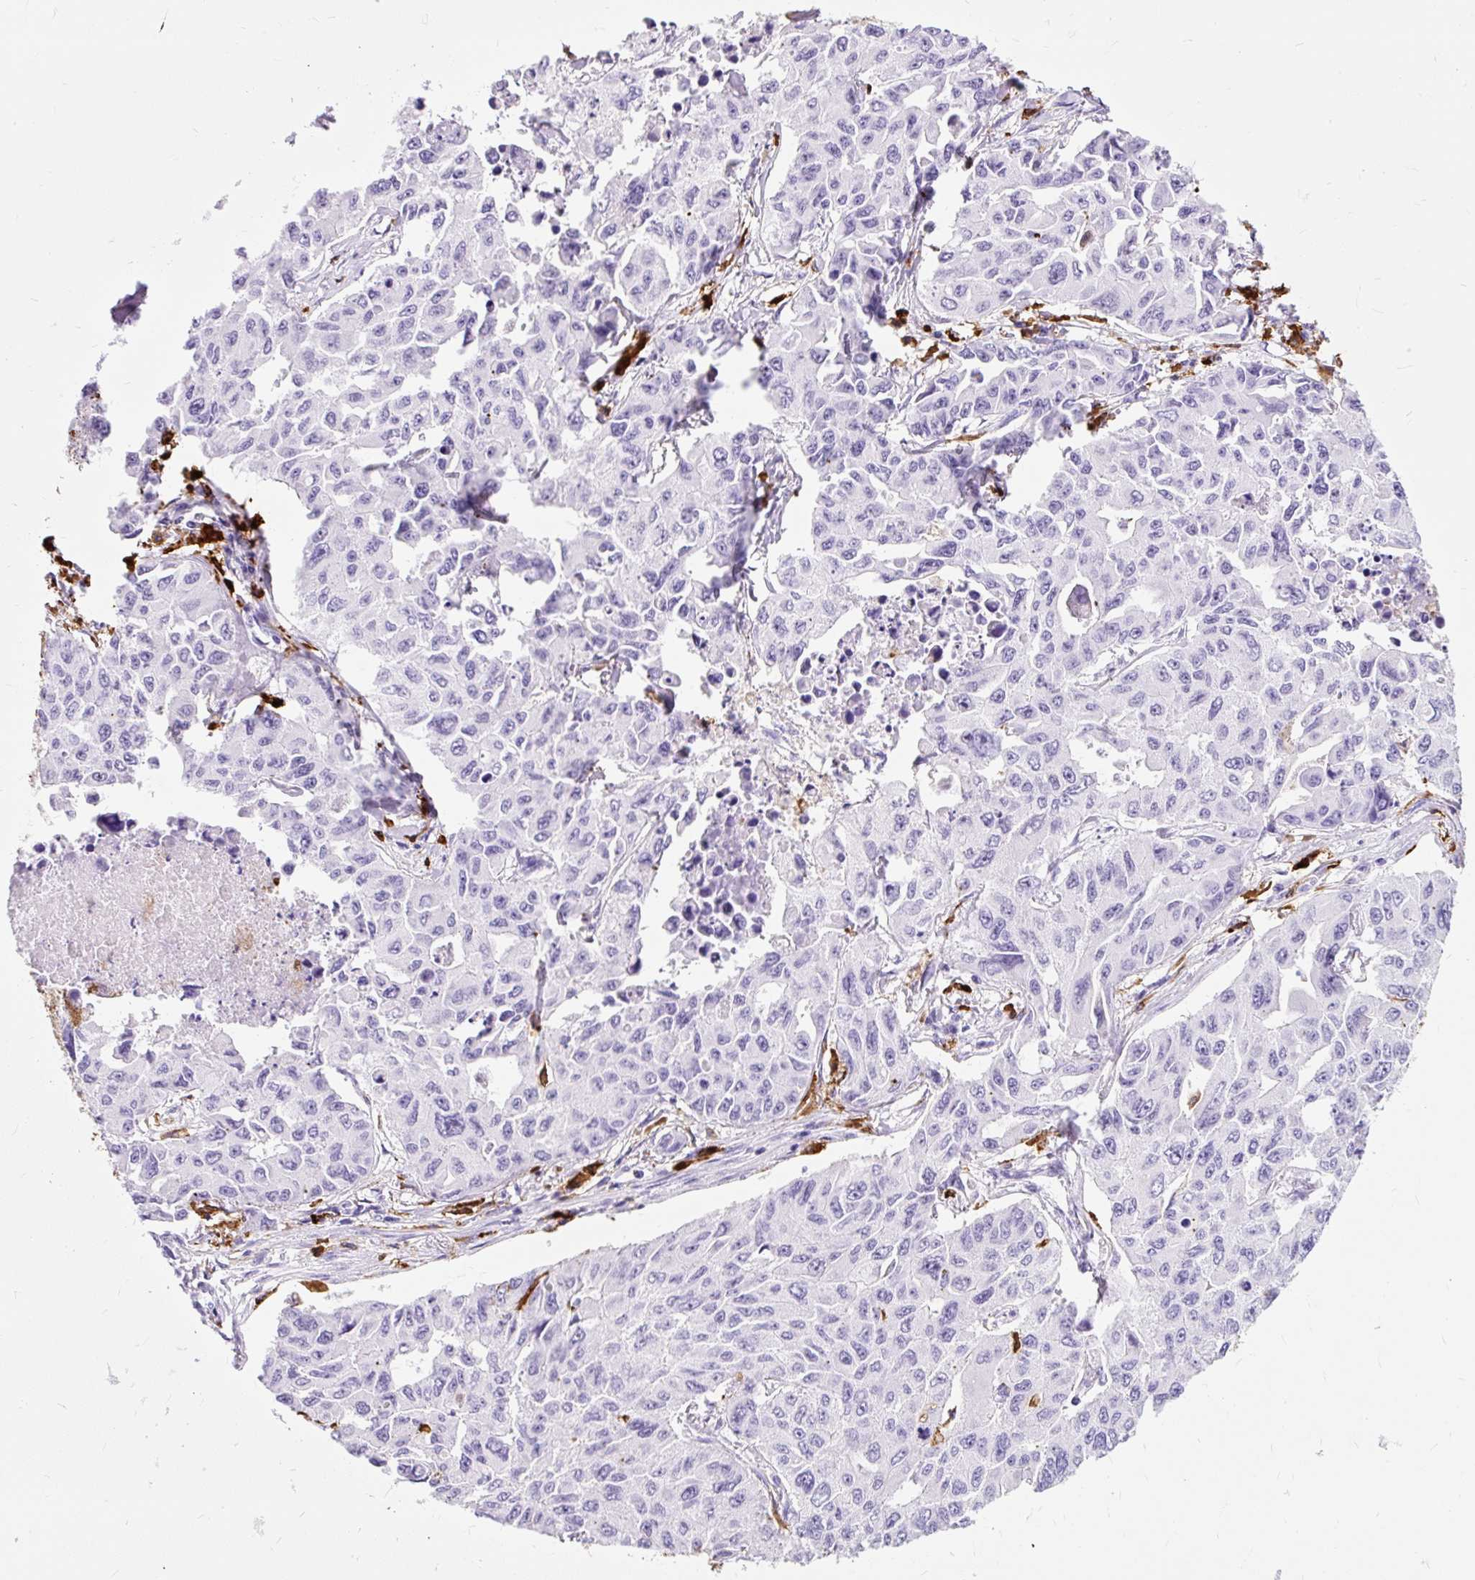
{"staining": {"intensity": "negative", "quantity": "none", "location": "none"}, "tissue": "lung cancer", "cell_type": "Tumor cells", "image_type": "cancer", "snomed": [{"axis": "morphology", "description": "Adenocarcinoma, NOS"}, {"axis": "topography", "description": "Lung"}], "caption": "Tumor cells show no significant expression in lung cancer.", "gene": "HLA-DRA", "patient": {"sex": "male", "age": 64}}